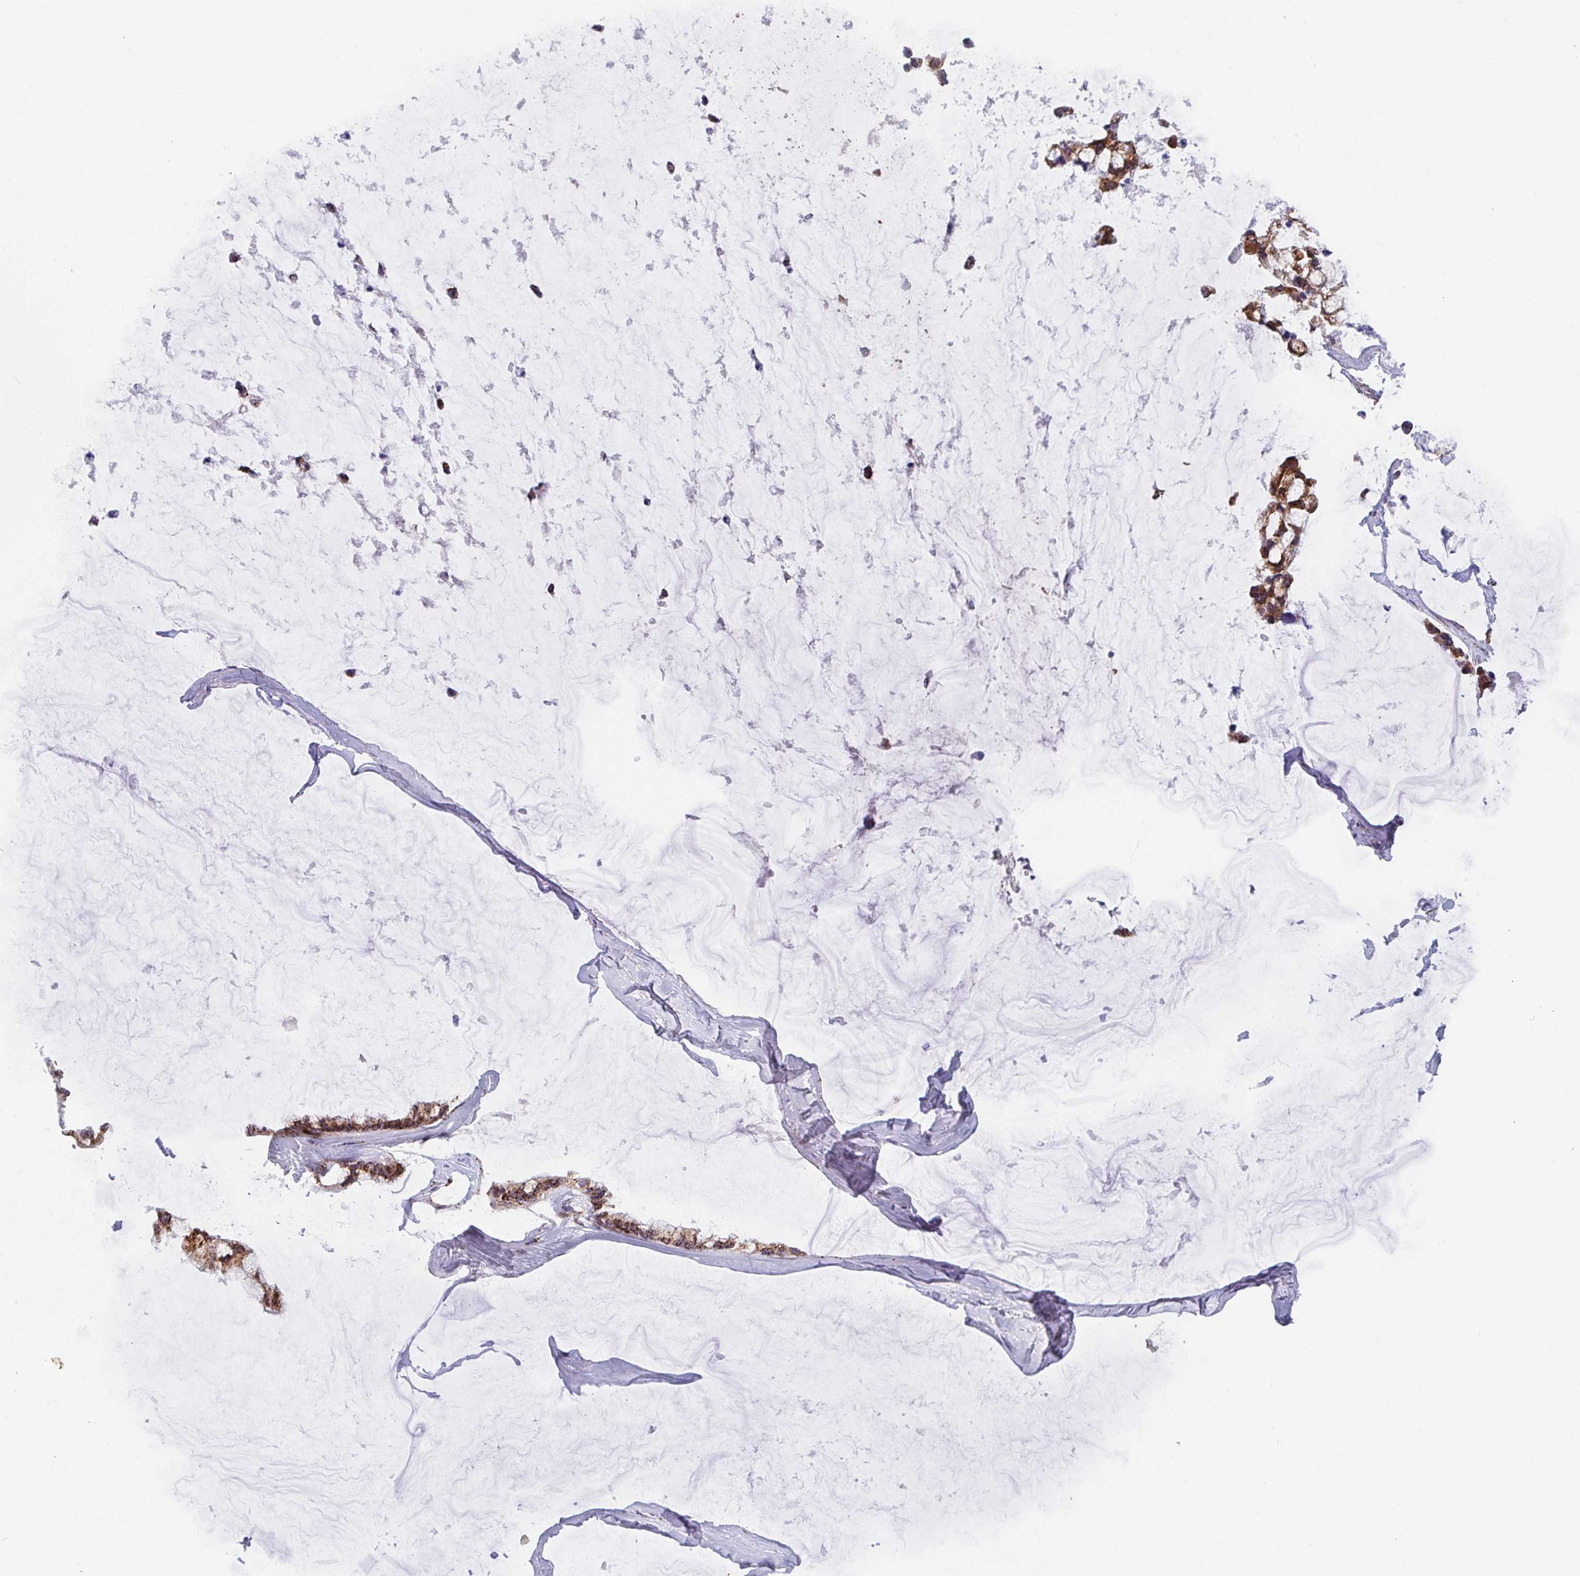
{"staining": {"intensity": "strong", "quantity": ">75%", "location": "cytoplasmic/membranous"}, "tissue": "ovarian cancer", "cell_type": "Tumor cells", "image_type": "cancer", "snomed": [{"axis": "morphology", "description": "Cystadenocarcinoma, mucinous, NOS"}, {"axis": "topography", "description": "Ovary"}], "caption": "Immunohistochemical staining of ovarian cancer reveals strong cytoplasmic/membranous protein staining in about >75% of tumor cells.", "gene": "PROSER3", "patient": {"sex": "female", "age": 39}}